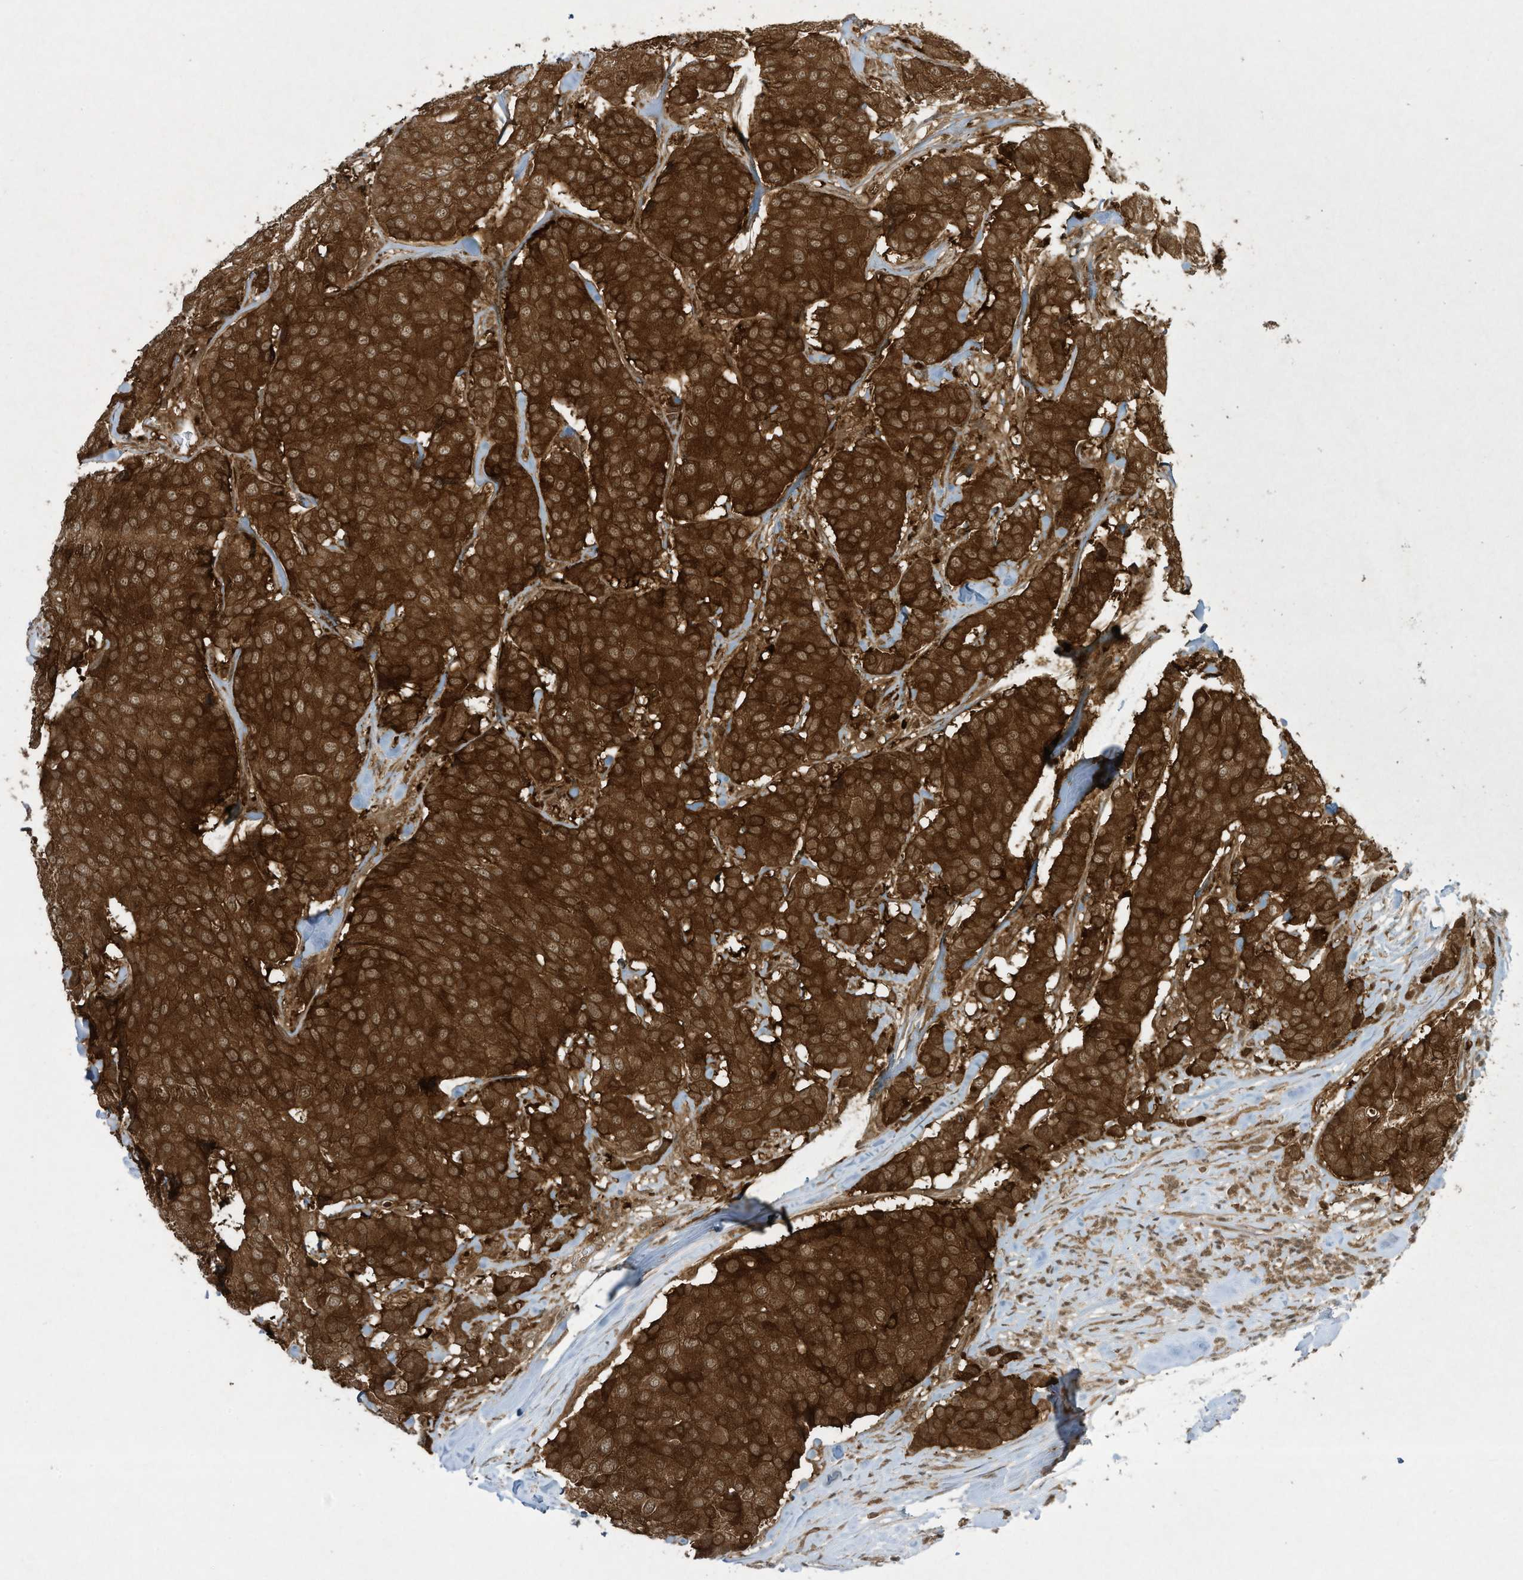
{"staining": {"intensity": "strong", "quantity": ">75%", "location": "cytoplasmic/membranous"}, "tissue": "breast cancer", "cell_type": "Tumor cells", "image_type": "cancer", "snomed": [{"axis": "morphology", "description": "Duct carcinoma"}, {"axis": "topography", "description": "Breast"}], "caption": "Human breast intraductal carcinoma stained for a protein (brown) demonstrates strong cytoplasmic/membranous positive staining in approximately >75% of tumor cells.", "gene": "CERT1", "patient": {"sex": "female", "age": 75}}